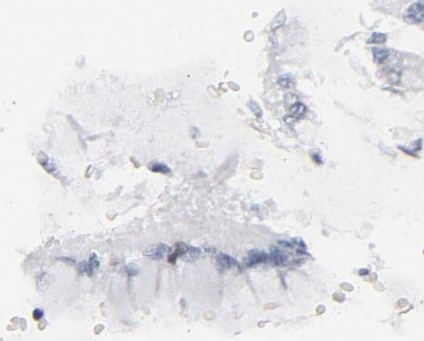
{"staining": {"intensity": "moderate", "quantity": "25%-75%", "location": "cytoplasmic/membranous,nuclear"}, "tissue": "stomach", "cell_type": "Glandular cells", "image_type": "normal", "snomed": [{"axis": "morphology", "description": "Normal tissue, NOS"}, {"axis": "topography", "description": "Stomach, upper"}], "caption": "The immunohistochemical stain labels moderate cytoplasmic/membranous,nuclear expression in glandular cells of normal stomach. (Brightfield microscopy of DAB IHC at high magnification).", "gene": "BAP1", "patient": {"sex": "female", "age": 56}}